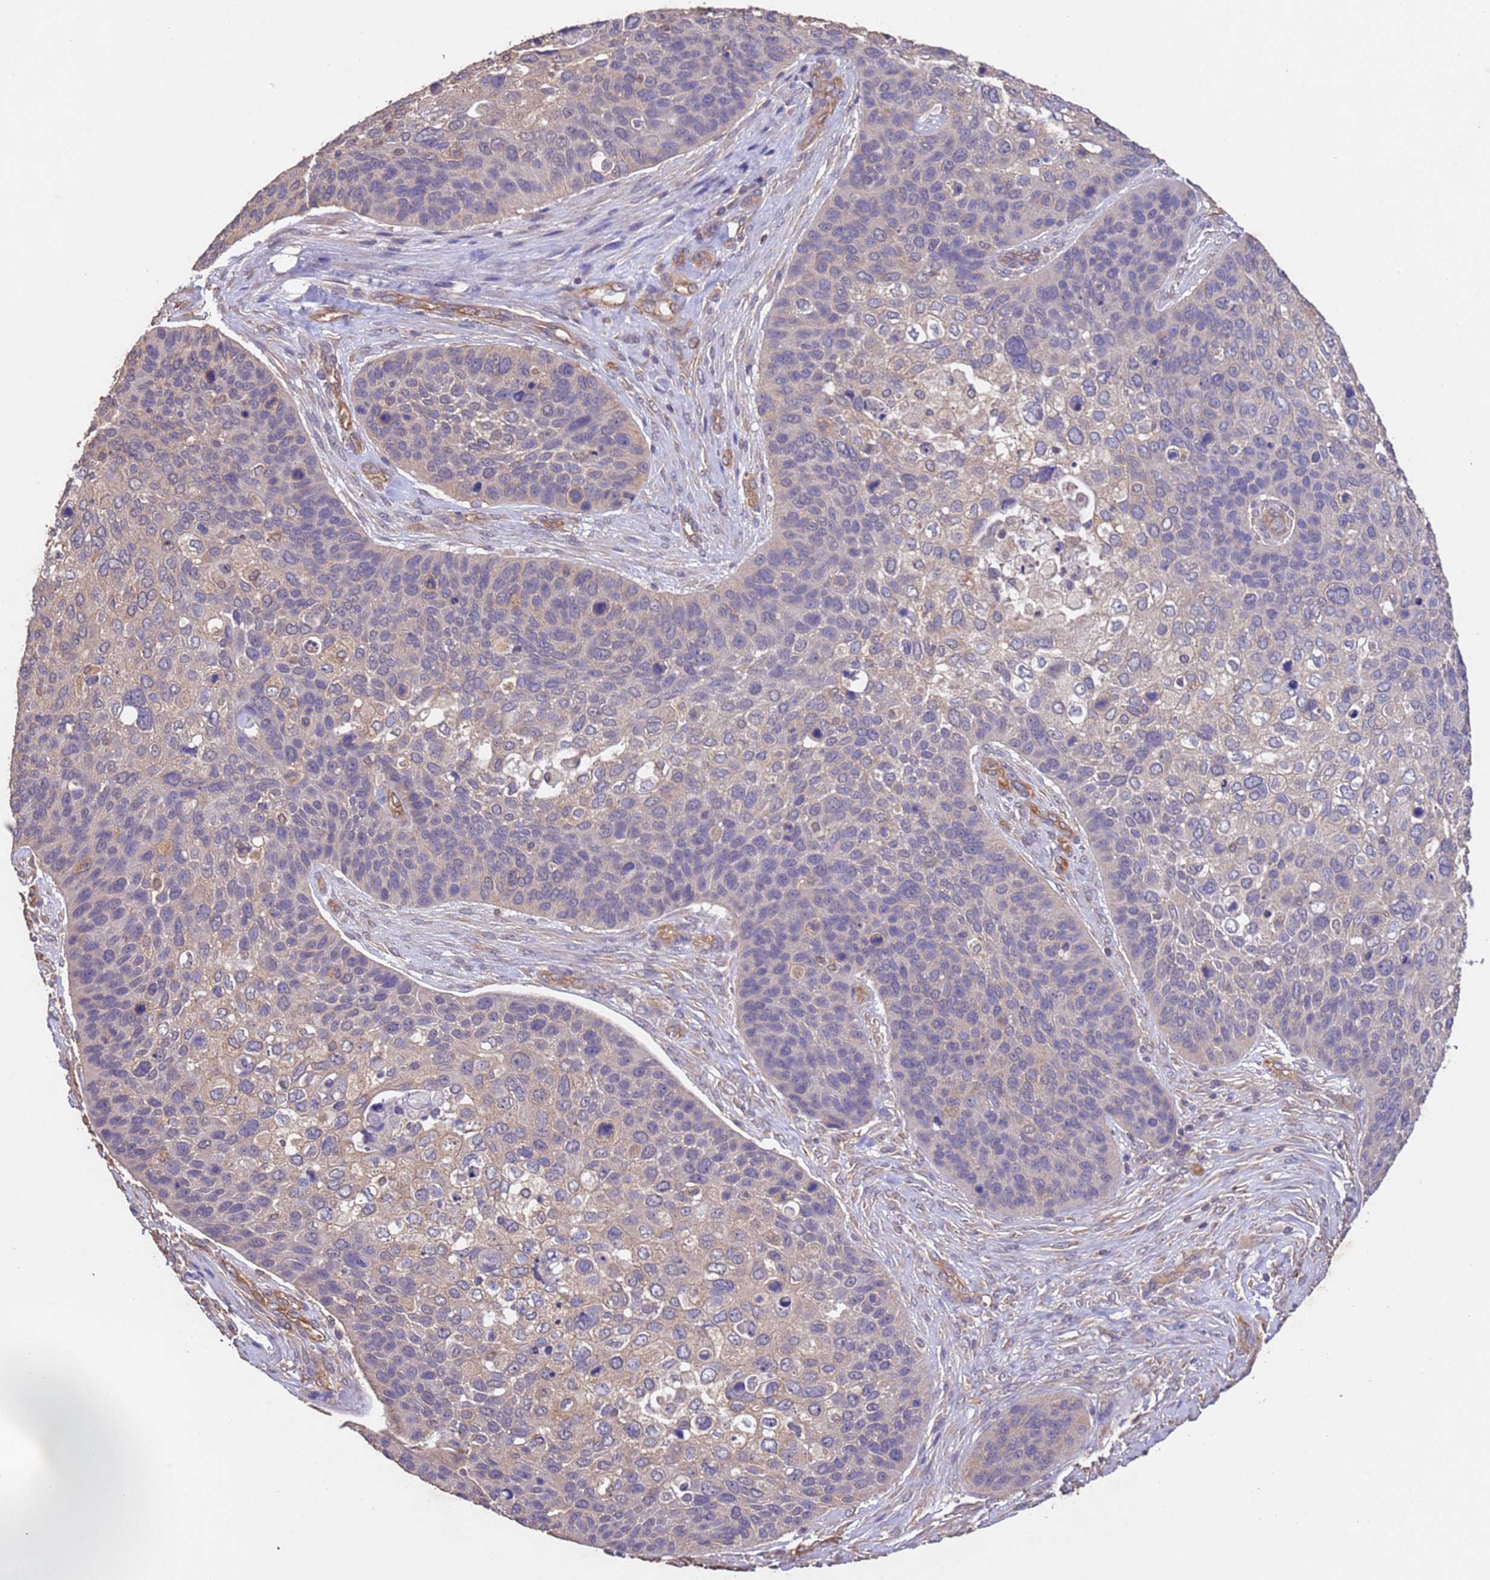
{"staining": {"intensity": "negative", "quantity": "none", "location": "none"}, "tissue": "skin cancer", "cell_type": "Tumor cells", "image_type": "cancer", "snomed": [{"axis": "morphology", "description": "Basal cell carcinoma"}, {"axis": "topography", "description": "Skin"}], "caption": "Image shows no protein positivity in tumor cells of skin cancer (basal cell carcinoma) tissue. (Stains: DAB immunohistochemistry with hematoxylin counter stain, Microscopy: brightfield microscopy at high magnification).", "gene": "MTX3", "patient": {"sex": "female", "age": 74}}